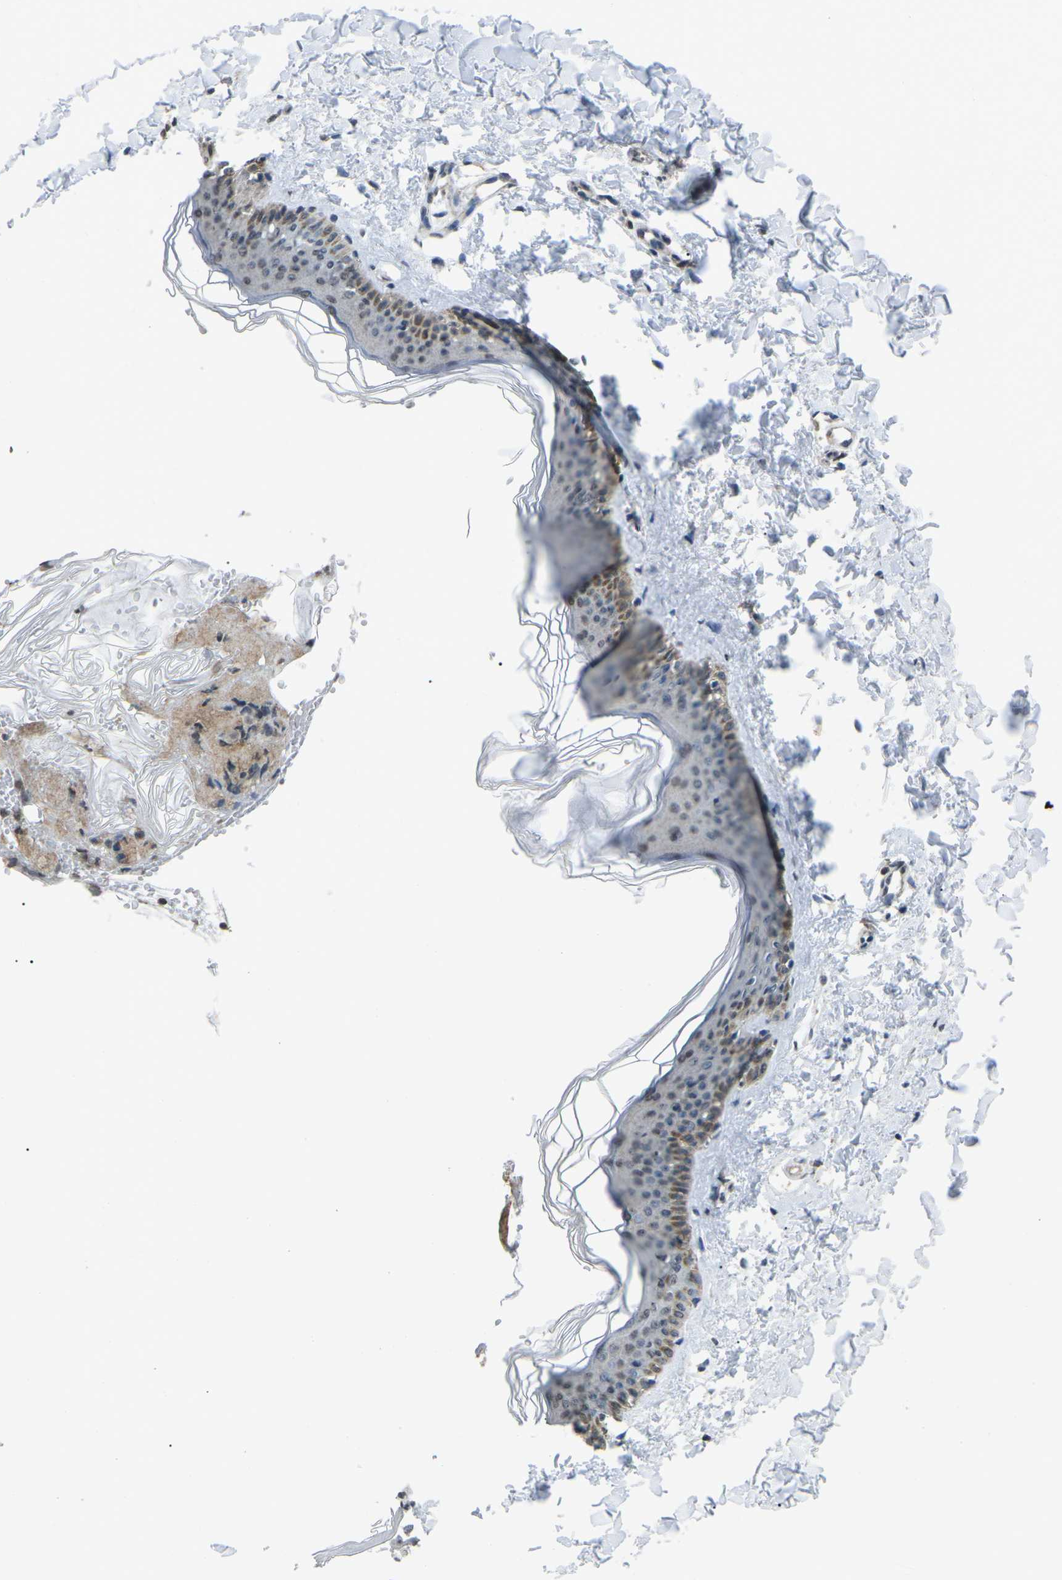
{"staining": {"intensity": "weak", "quantity": "25%-75%", "location": "cytoplasmic/membranous"}, "tissue": "skin", "cell_type": "Fibroblasts", "image_type": "normal", "snomed": [{"axis": "morphology", "description": "Normal tissue, NOS"}, {"axis": "topography", "description": "Skin"}], "caption": "The histopathology image reveals immunohistochemical staining of unremarkable skin. There is weak cytoplasmic/membranous staining is identified in about 25%-75% of fibroblasts.", "gene": "TFR2", "patient": {"sex": "female", "age": 41}}